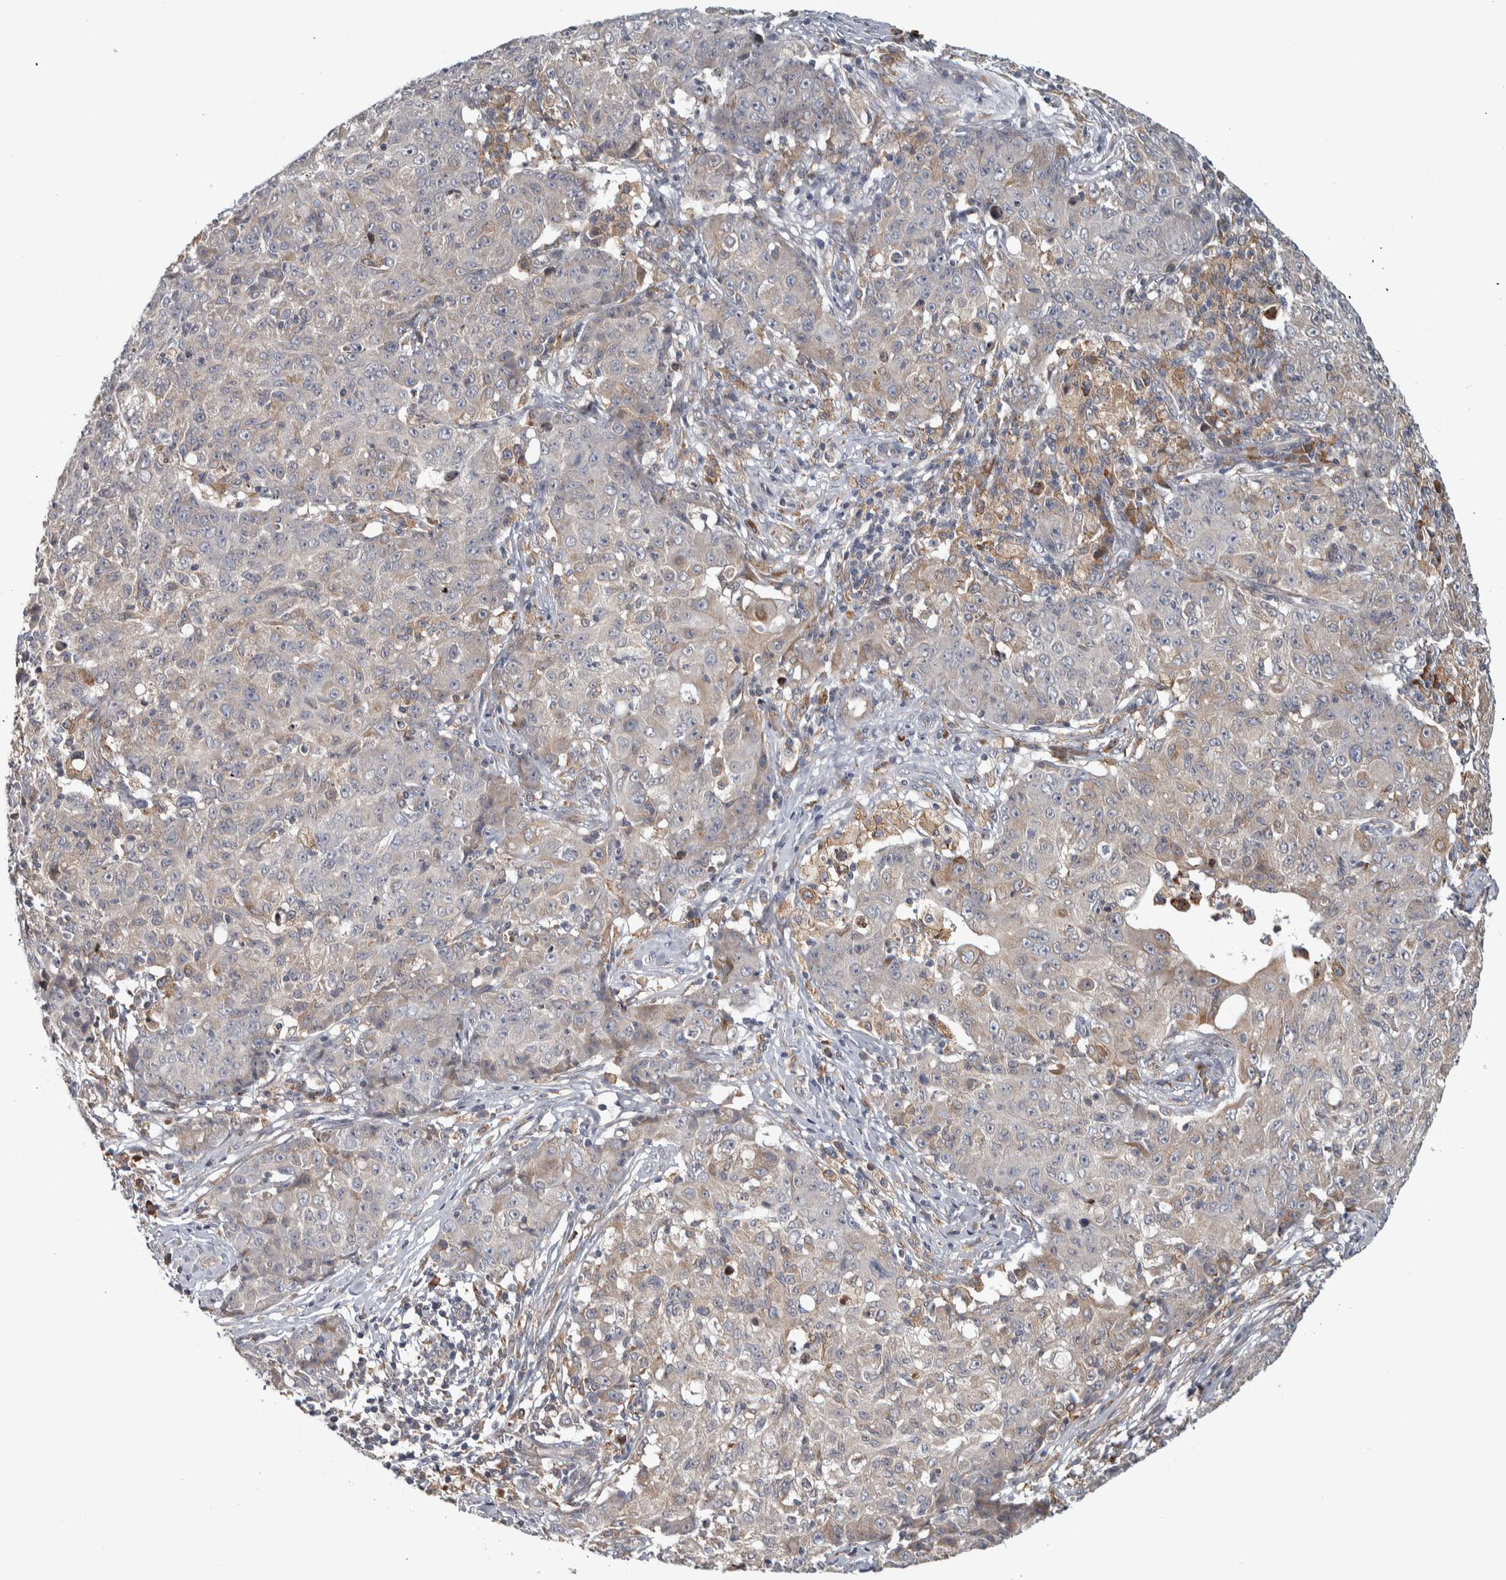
{"staining": {"intensity": "weak", "quantity": "<25%", "location": "cytoplasmic/membranous"}, "tissue": "ovarian cancer", "cell_type": "Tumor cells", "image_type": "cancer", "snomed": [{"axis": "morphology", "description": "Carcinoma, endometroid"}, {"axis": "topography", "description": "Ovary"}], "caption": "There is no significant staining in tumor cells of ovarian endometroid carcinoma.", "gene": "ADPRM", "patient": {"sex": "female", "age": 42}}